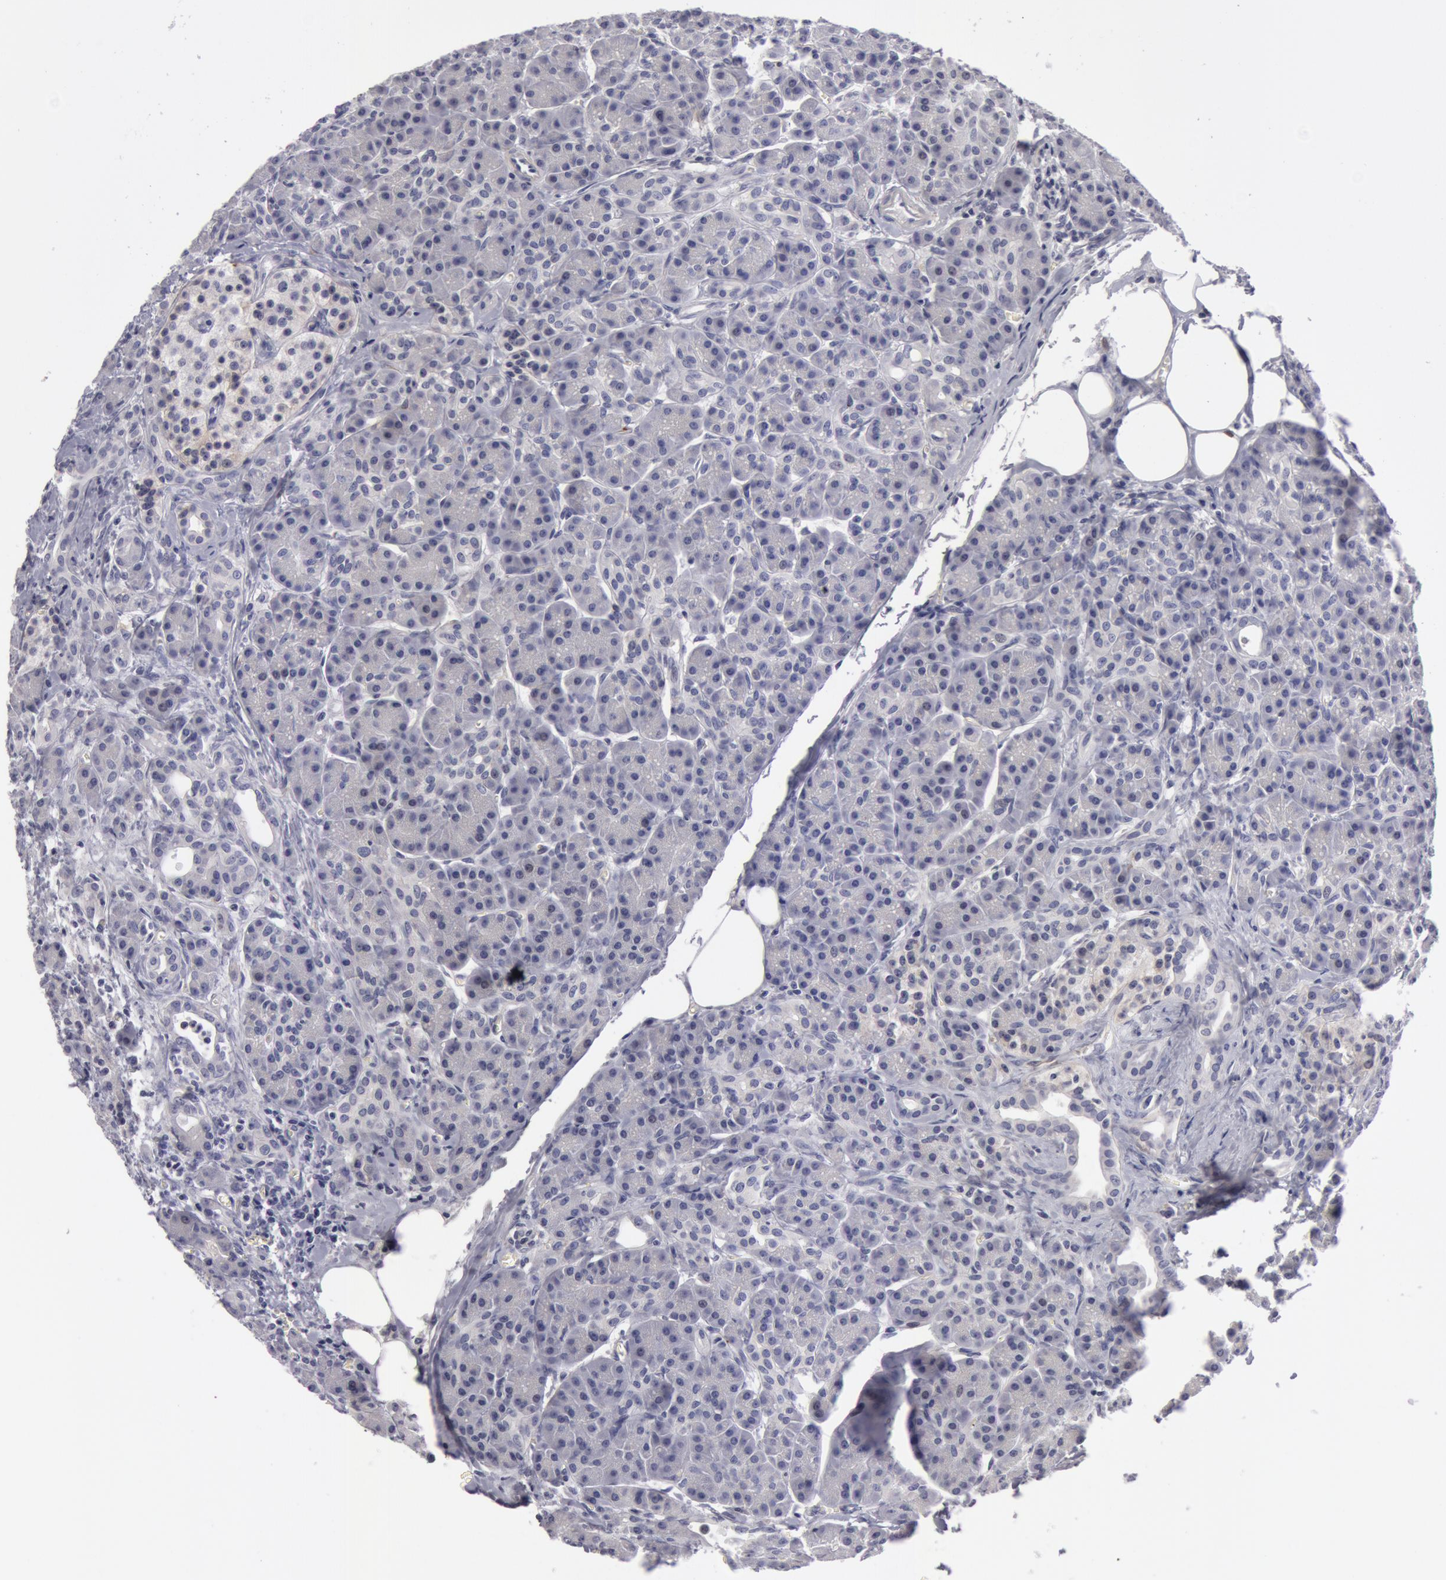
{"staining": {"intensity": "weak", "quantity": "<25%", "location": "cytoplasmic/membranous"}, "tissue": "pancreas", "cell_type": "Exocrine glandular cells", "image_type": "normal", "snomed": [{"axis": "morphology", "description": "Normal tissue, NOS"}, {"axis": "topography", "description": "Pancreas"}], "caption": "A high-resolution image shows IHC staining of unremarkable pancreas, which displays no significant positivity in exocrine glandular cells.", "gene": "NLGN4X", "patient": {"sex": "male", "age": 73}}